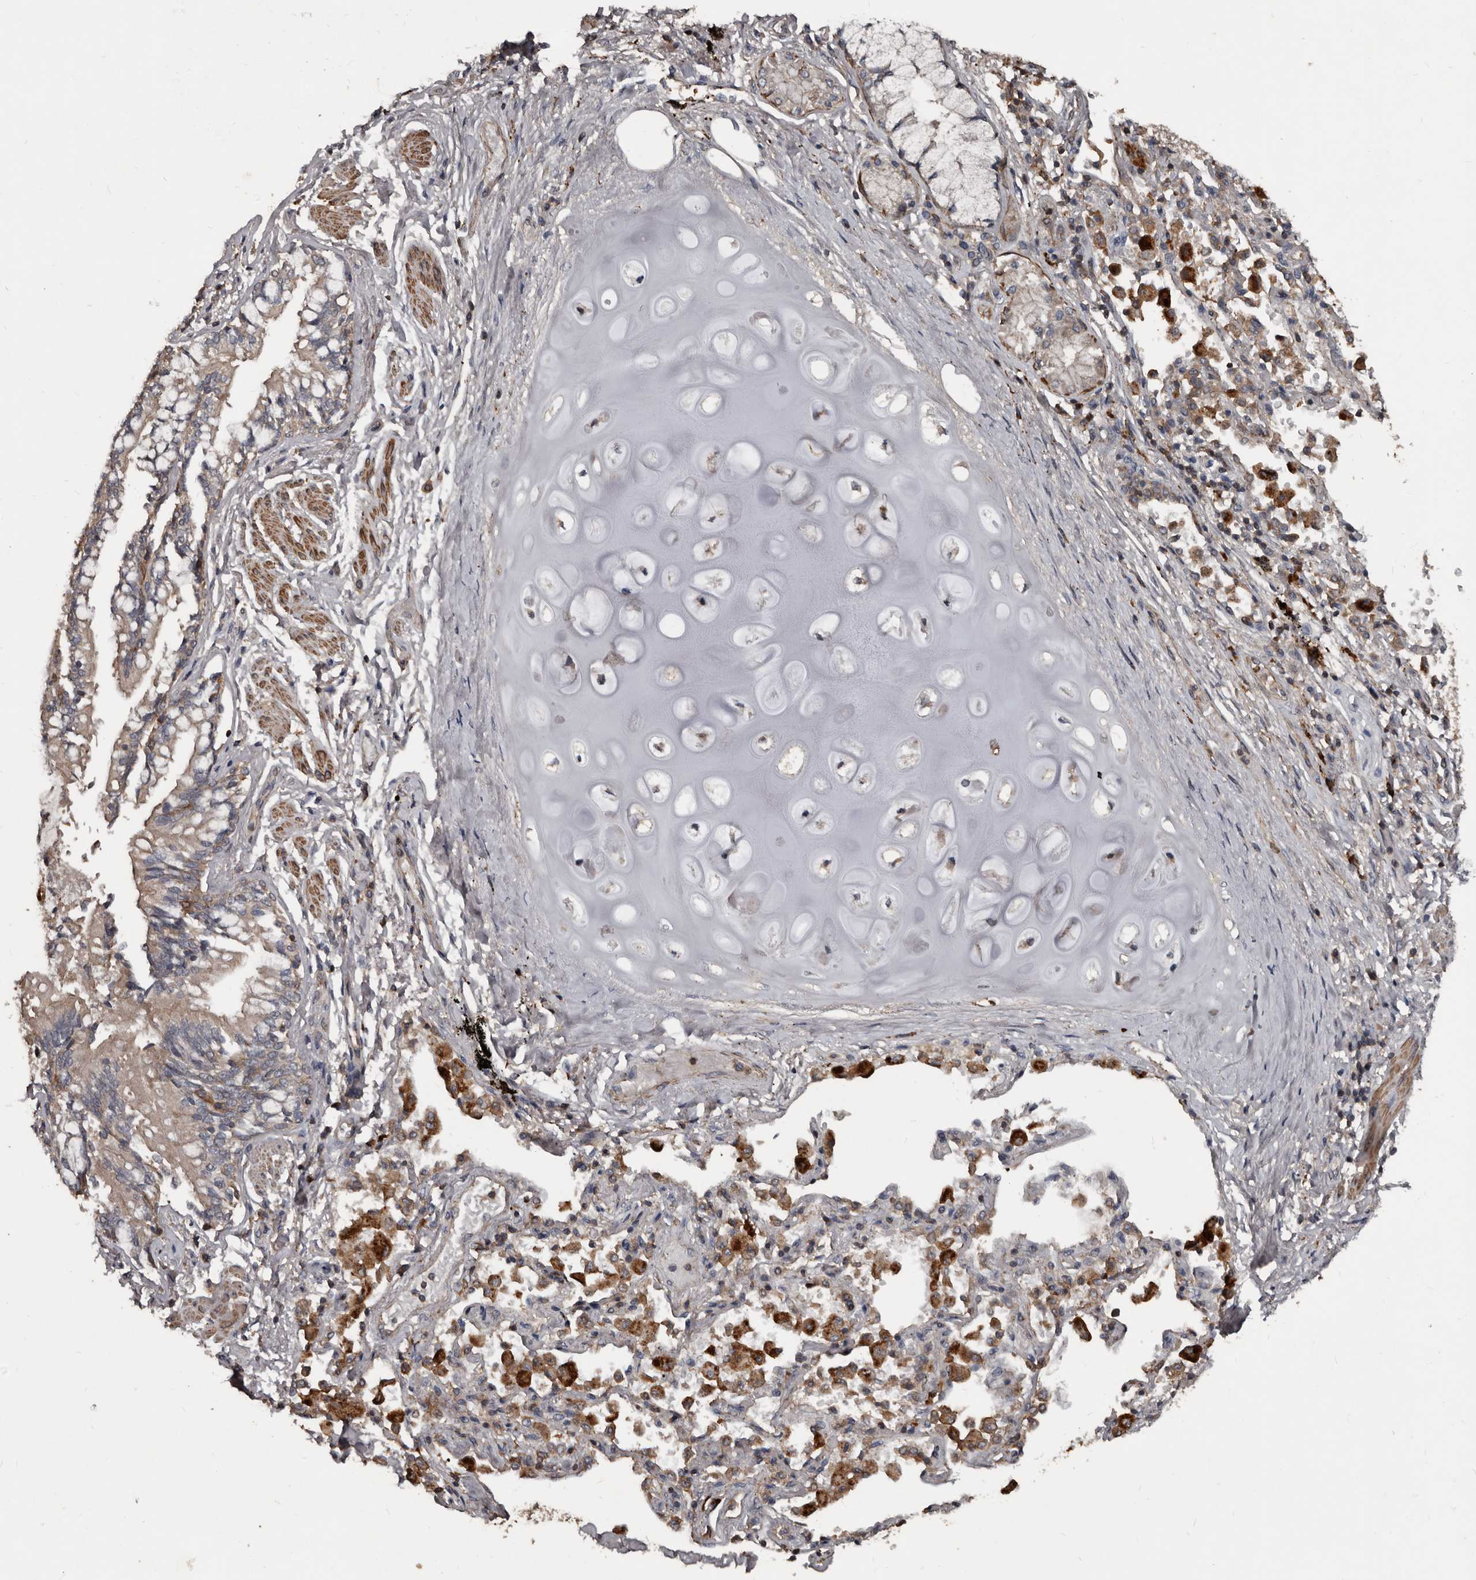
{"staining": {"intensity": "weak", "quantity": "25%-75%", "location": "cytoplasmic/membranous"}, "tissue": "bronchus", "cell_type": "Respiratory epithelial cells", "image_type": "normal", "snomed": [{"axis": "morphology", "description": "Normal tissue, NOS"}, {"axis": "morphology", "description": "Inflammation, NOS"}, {"axis": "topography", "description": "Lung"}], "caption": "DAB immunohistochemical staining of benign bronchus demonstrates weak cytoplasmic/membranous protein expression in about 25%-75% of respiratory epithelial cells.", "gene": "GREB1", "patient": {"sex": "female", "age": 46}}